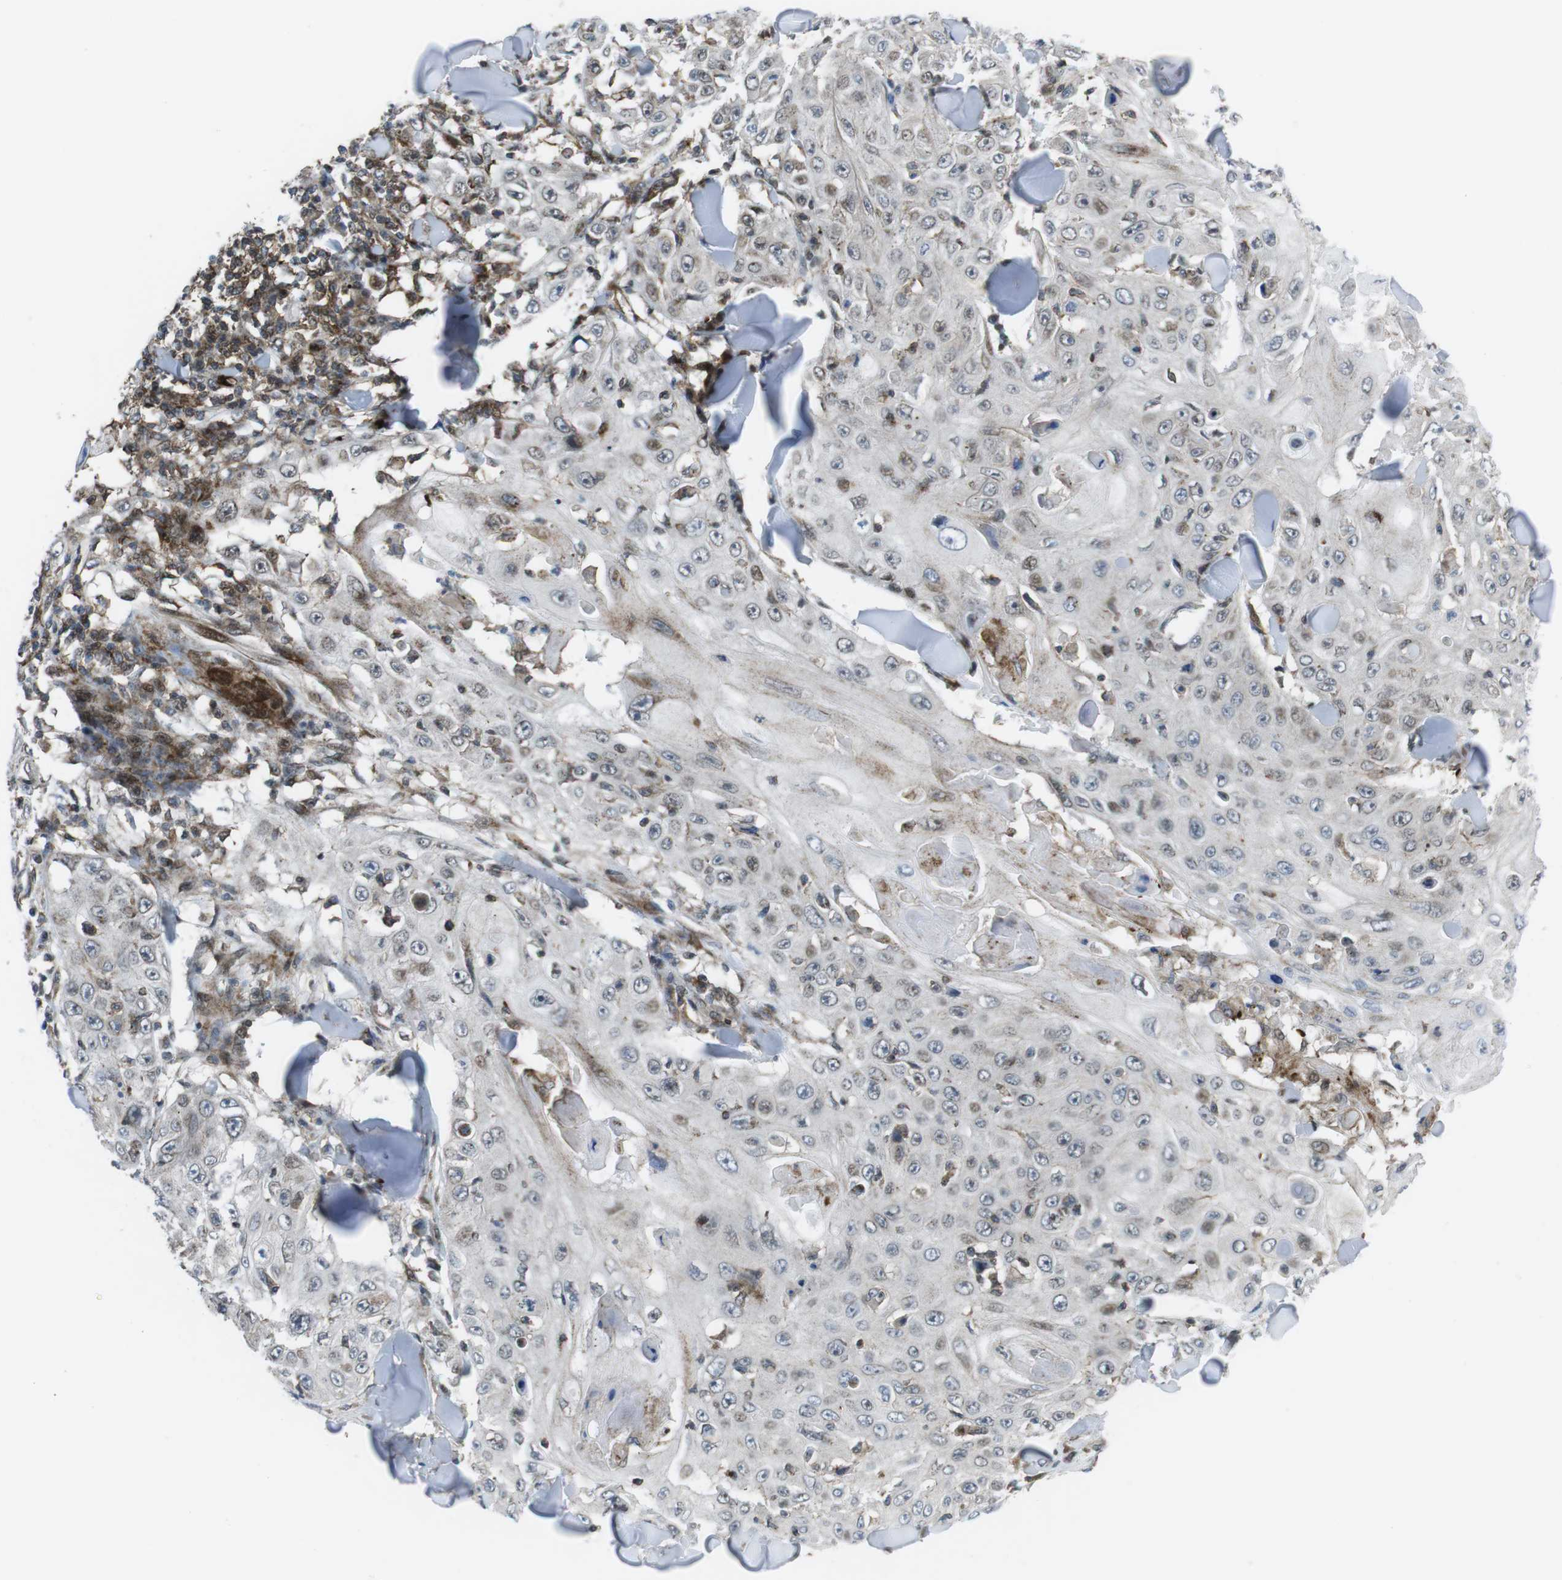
{"staining": {"intensity": "weak", "quantity": "25%-75%", "location": "cytoplasmic/membranous,nuclear"}, "tissue": "skin cancer", "cell_type": "Tumor cells", "image_type": "cancer", "snomed": [{"axis": "morphology", "description": "Squamous cell carcinoma, NOS"}, {"axis": "topography", "description": "Skin"}], "caption": "DAB (3,3'-diaminobenzidine) immunohistochemical staining of human skin cancer (squamous cell carcinoma) shows weak cytoplasmic/membranous and nuclear protein staining in about 25%-75% of tumor cells.", "gene": "CUL7", "patient": {"sex": "male", "age": 86}}